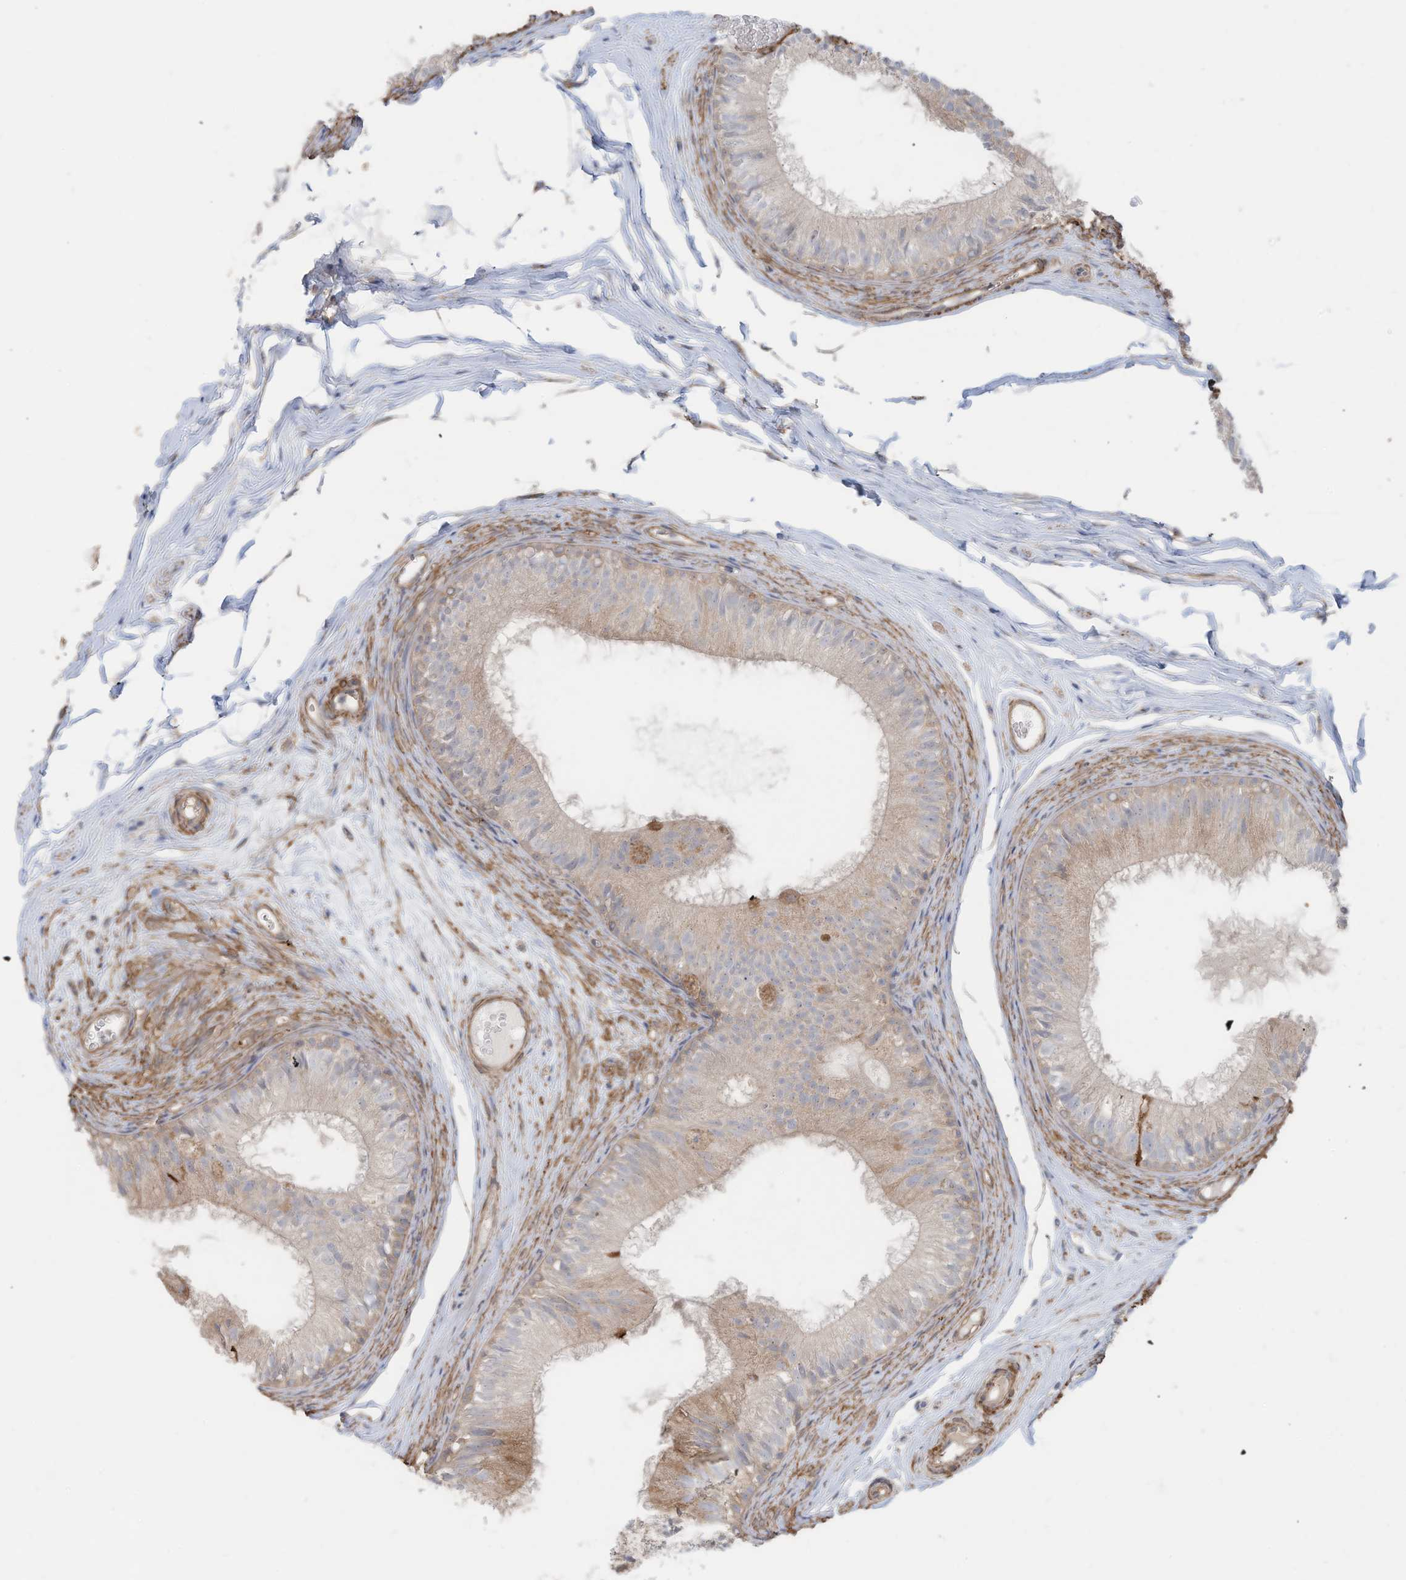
{"staining": {"intensity": "weak", "quantity": "<25%", "location": "cytoplasmic/membranous"}, "tissue": "epididymis", "cell_type": "Glandular cells", "image_type": "normal", "snomed": [{"axis": "morphology", "description": "Normal tissue, NOS"}, {"axis": "morphology", "description": "Seminoma in situ"}, {"axis": "topography", "description": "Testis"}, {"axis": "topography", "description": "Epididymis"}], "caption": "Immunohistochemistry (IHC) micrograph of benign epididymis stained for a protein (brown), which demonstrates no positivity in glandular cells.", "gene": "SLC17A7", "patient": {"sex": "male", "age": 28}}